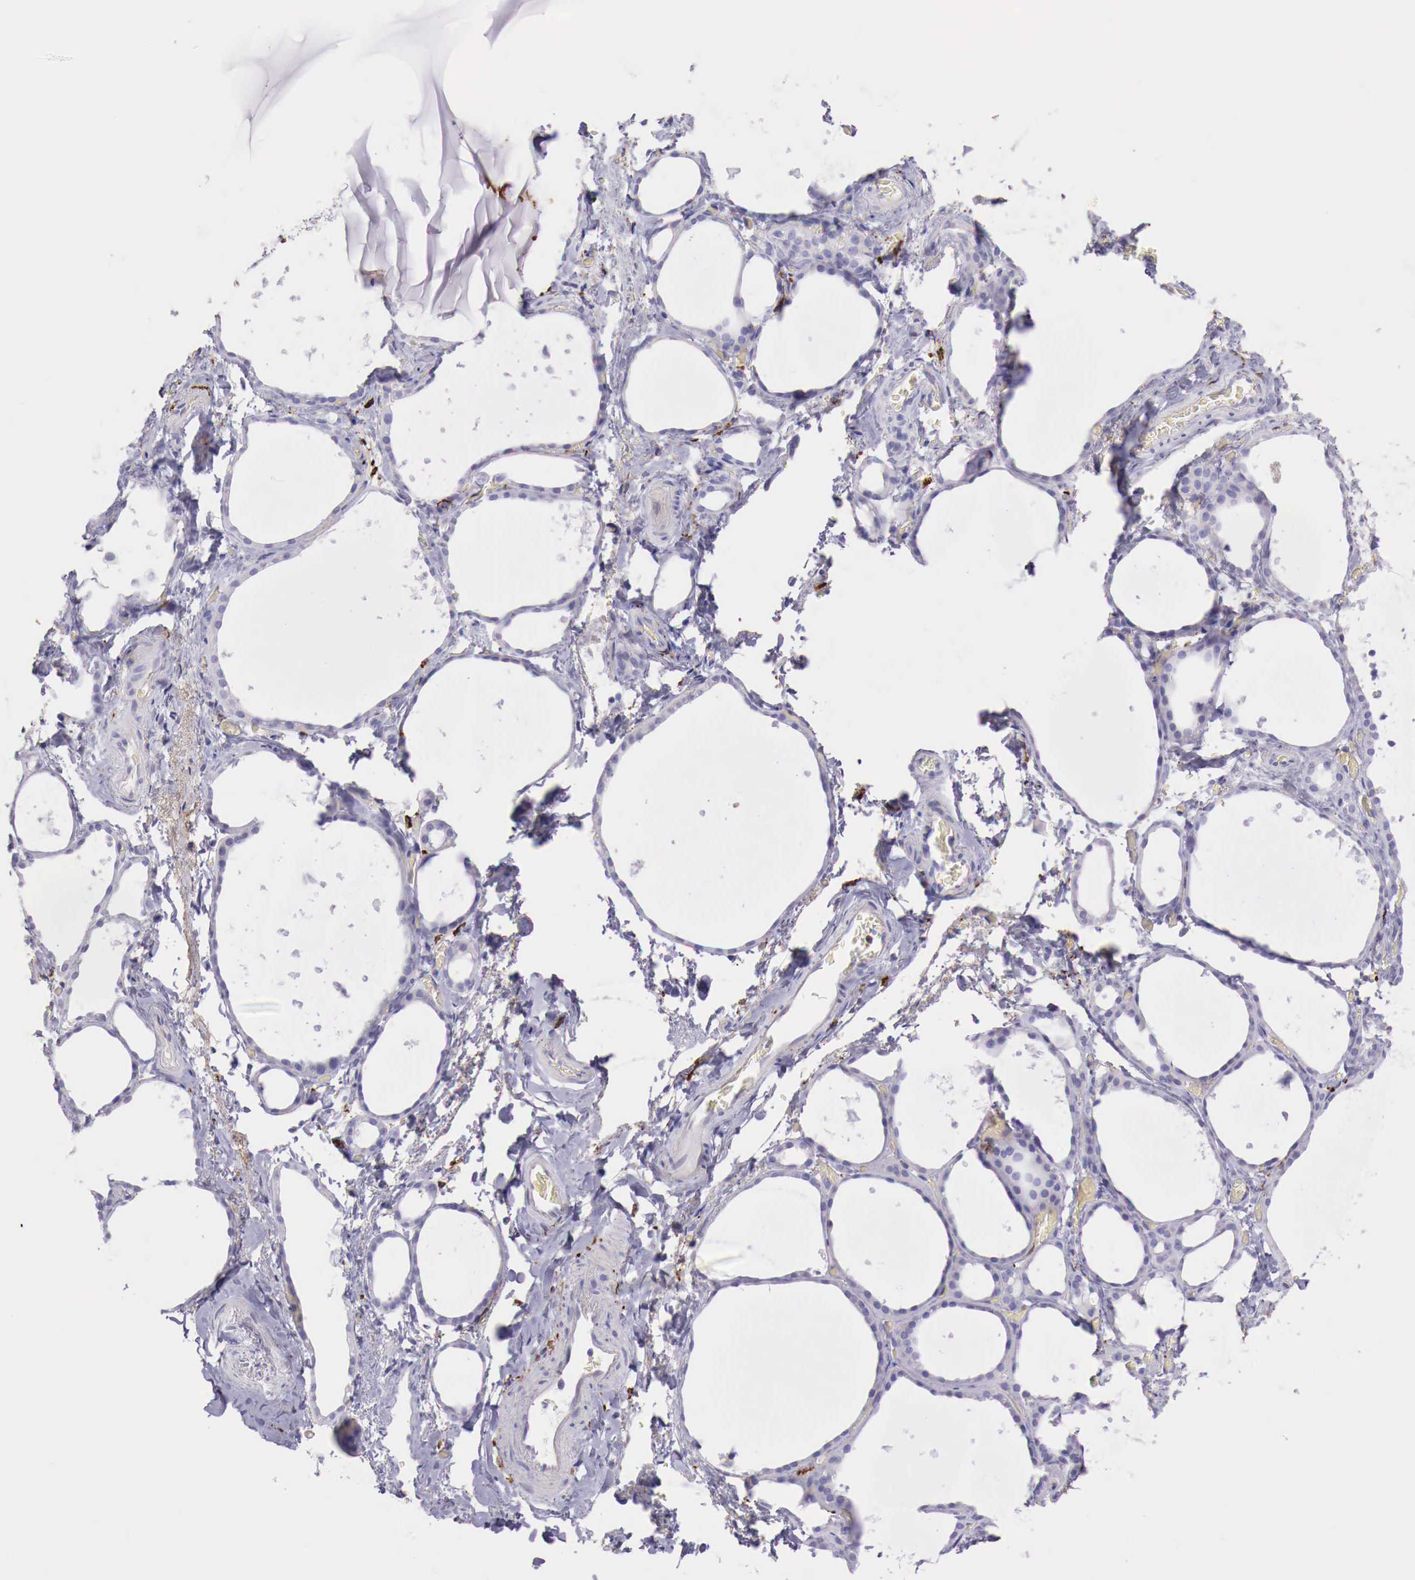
{"staining": {"intensity": "negative", "quantity": "none", "location": "none"}, "tissue": "thyroid gland", "cell_type": "Glandular cells", "image_type": "normal", "snomed": [{"axis": "morphology", "description": "Normal tissue, NOS"}, {"axis": "topography", "description": "Thyroid gland"}], "caption": "Immunohistochemical staining of unremarkable human thyroid gland exhibits no significant expression in glandular cells.", "gene": "MSR1", "patient": {"sex": "male", "age": 76}}